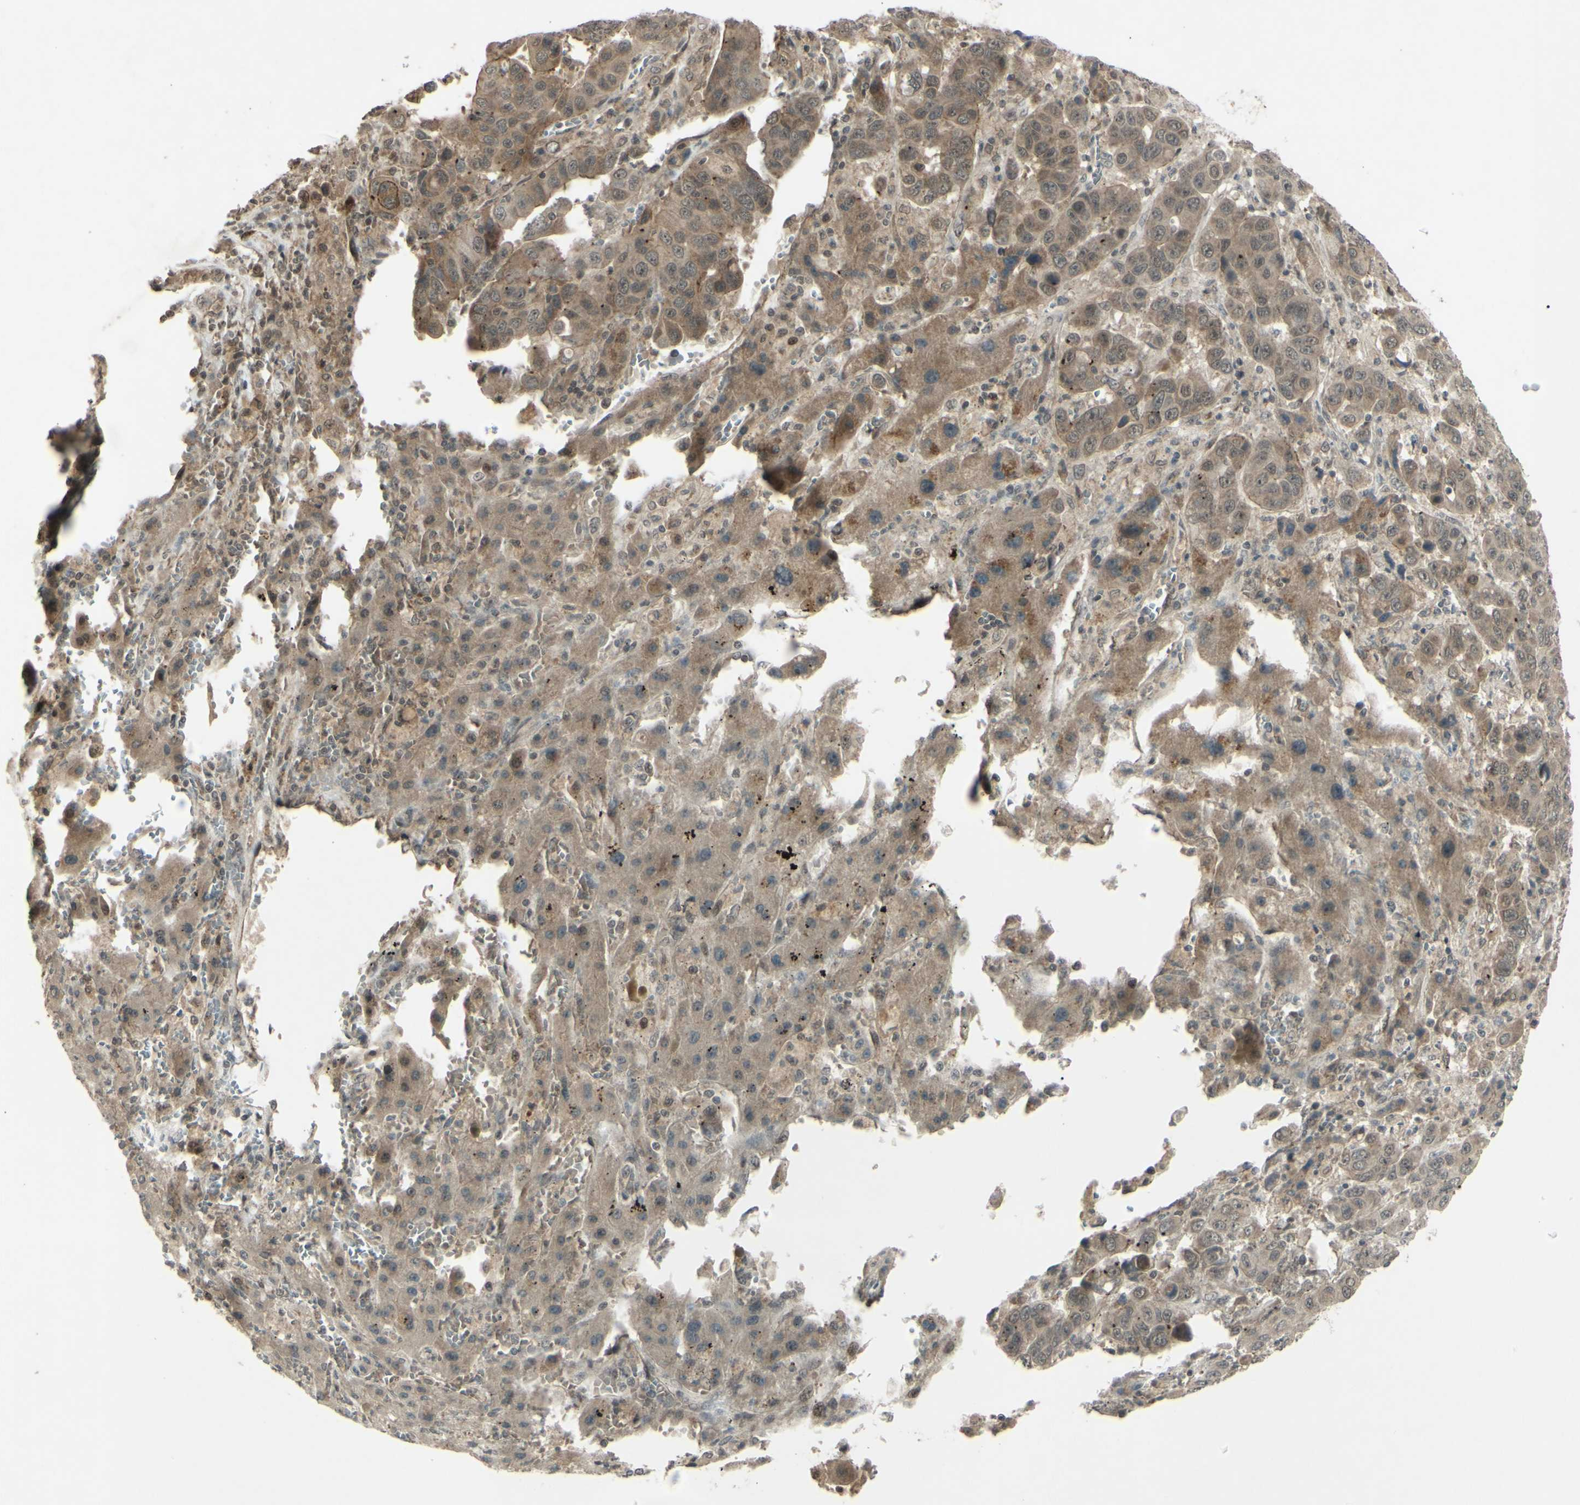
{"staining": {"intensity": "moderate", "quantity": ">75%", "location": "cytoplasmic/membranous"}, "tissue": "liver cancer", "cell_type": "Tumor cells", "image_type": "cancer", "snomed": [{"axis": "morphology", "description": "Cholangiocarcinoma"}, {"axis": "topography", "description": "Liver"}], "caption": "High-magnification brightfield microscopy of liver cholangiocarcinoma stained with DAB (3,3'-diaminobenzidine) (brown) and counterstained with hematoxylin (blue). tumor cells exhibit moderate cytoplasmic/membranous expression is appreciated in about>75% of cells.", "gene": "BLNK", "patient": {"sex": "female", "age": 52}}